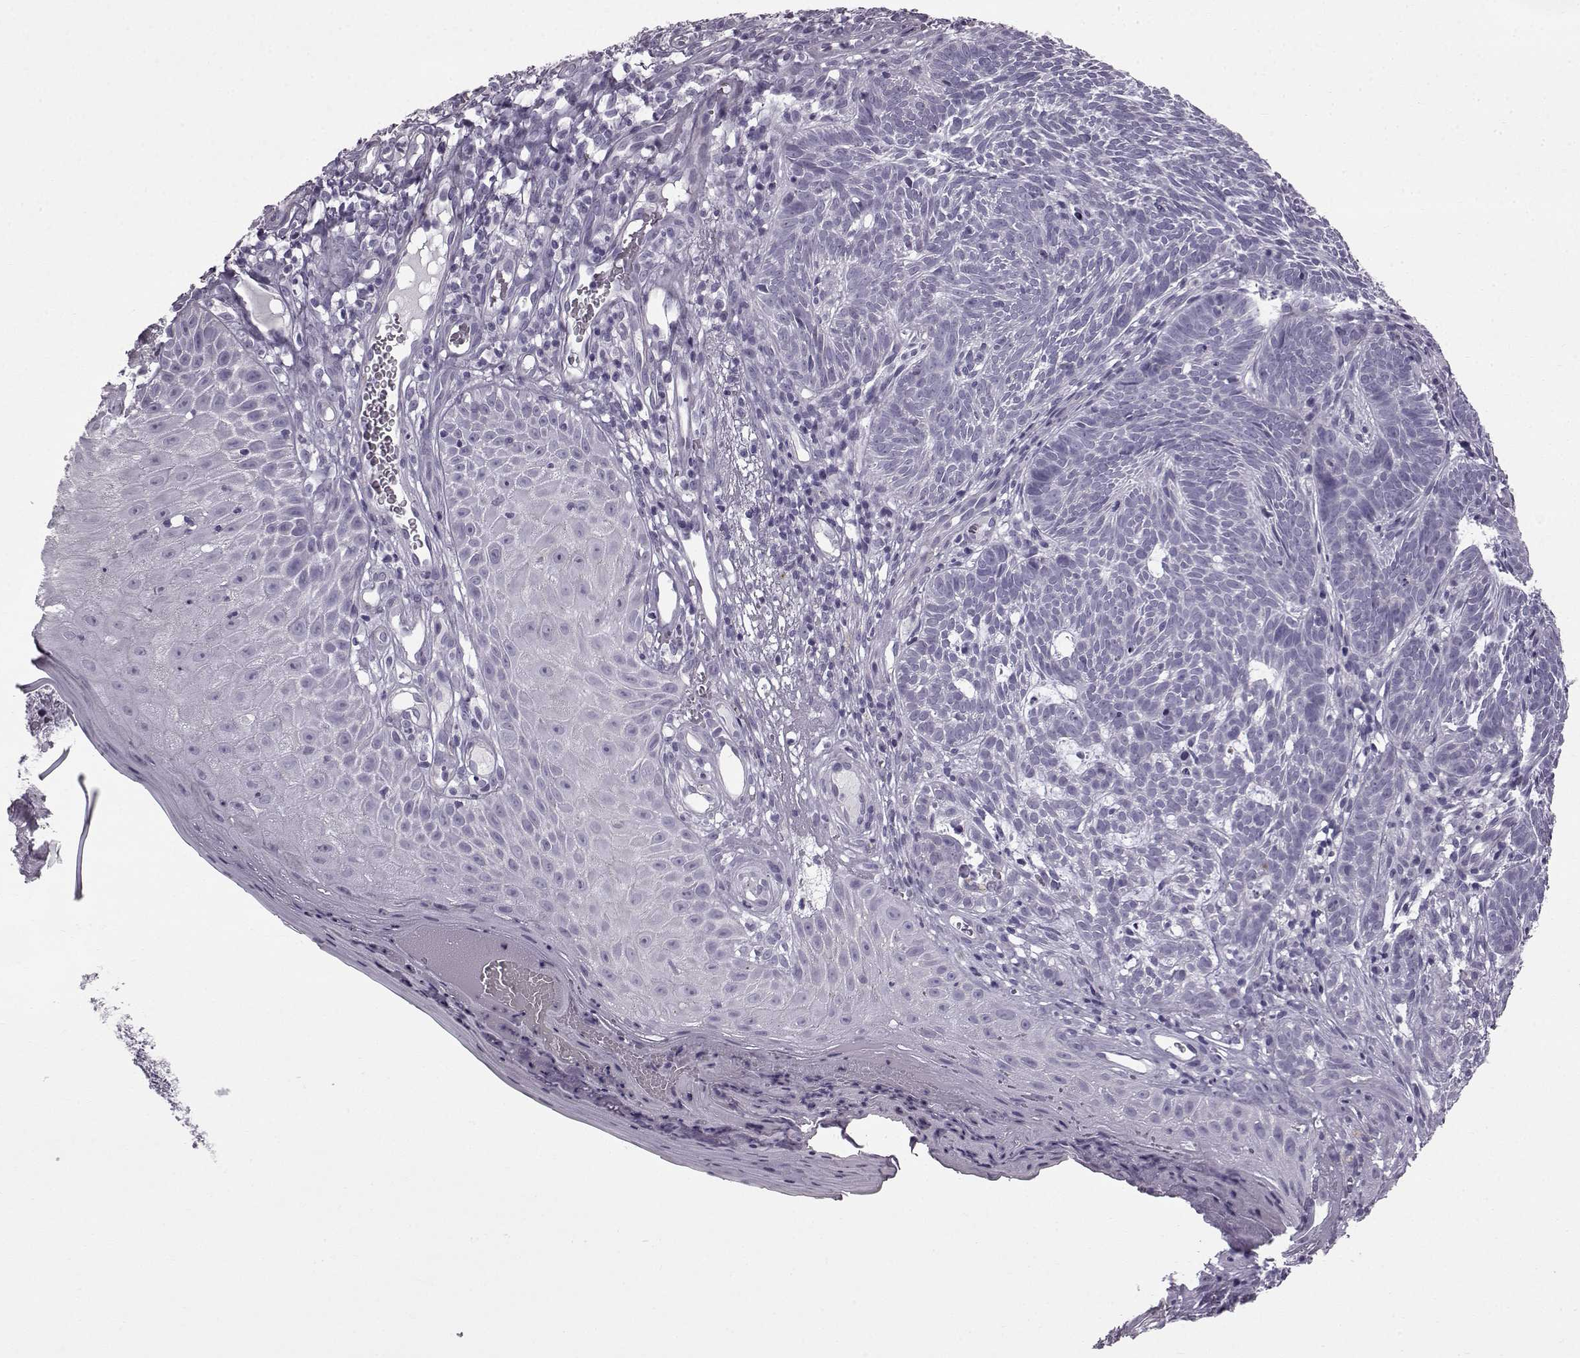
{"staining": {"intensity": "negative", "quantity": "none", "location": "none"}, "tissue": "skin cancer", "cell_type": "Tumor cells", "image_type": "cancer", "snomed": [{"axis": "morphology", "description": "Basal cell carcinoma"}, {"axis": "topography", "description": "Skin"}], "caption": "Tumor cells show no significant staining in skin basal cell carcinoma. The staining was performed using DAB (3,3'-diaminobenzidine) to visualize the protein expression in brown, while the nuclei were stained in blue with hematoxylin (Magnification: 20x).", "gene": "SLC28A2", "patient": {"sex": "male", "age": 59}}